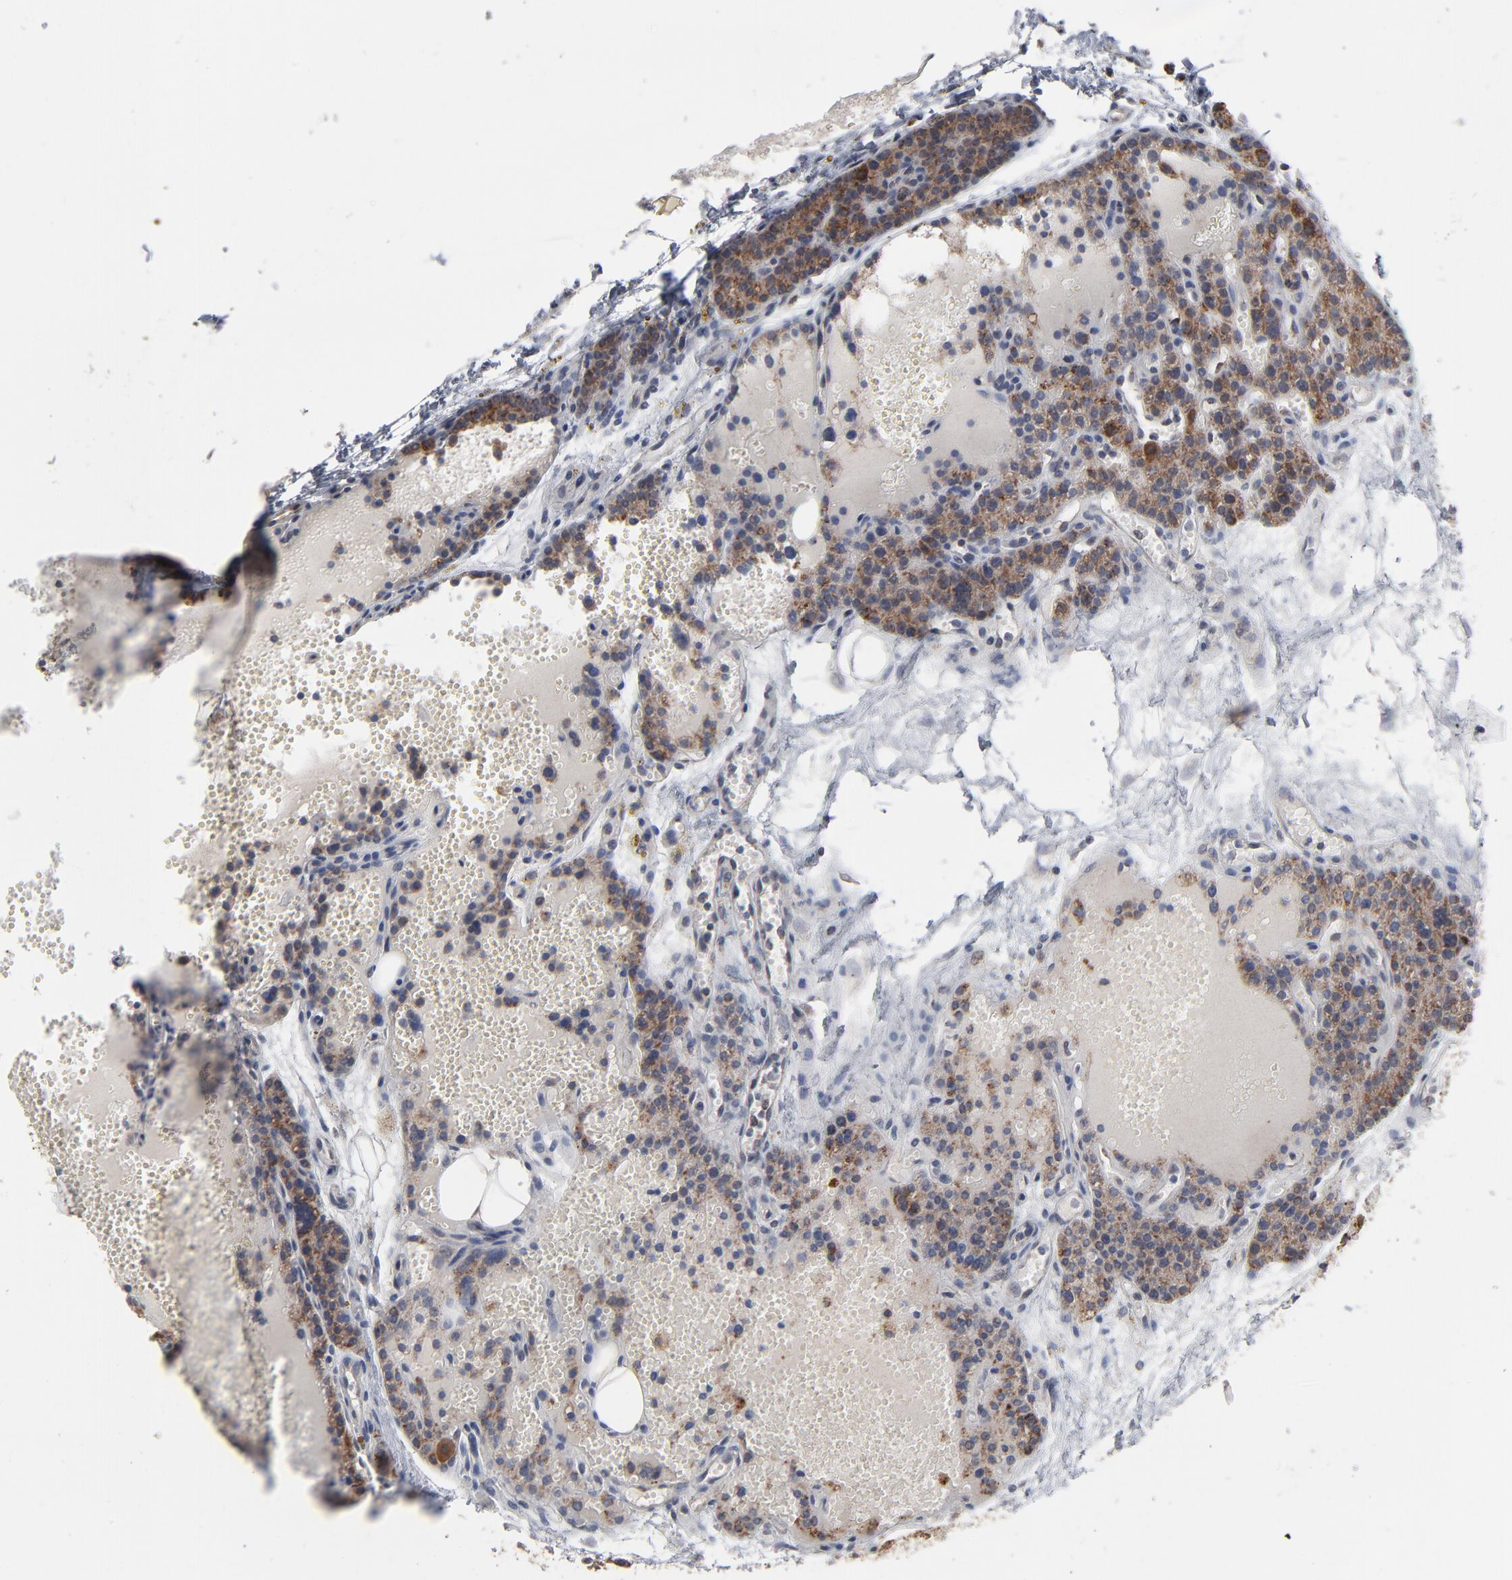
{"staining": {"intensity": "strong", "quantity": ">75%", "location": "cytoplasmic/membranous"}, "tissue": "parathyroid gland", "cell_type": "Glandular cells", "image_type": "normal", "snomed": [{"axis": "morphology", "description": "Normal tissue, NOS"}, {"axis": "topography", "description": "Parathyroid gland"}], "caption": "Immunohistochemical staining of benign human parathyroid gland reveals >75% levels of strong cytoplasmic/membranous protein positivity in approximately >75% of glandular cells.", "gene": "UQCRC1", "patient": {"sex": "male", "age": 25}}